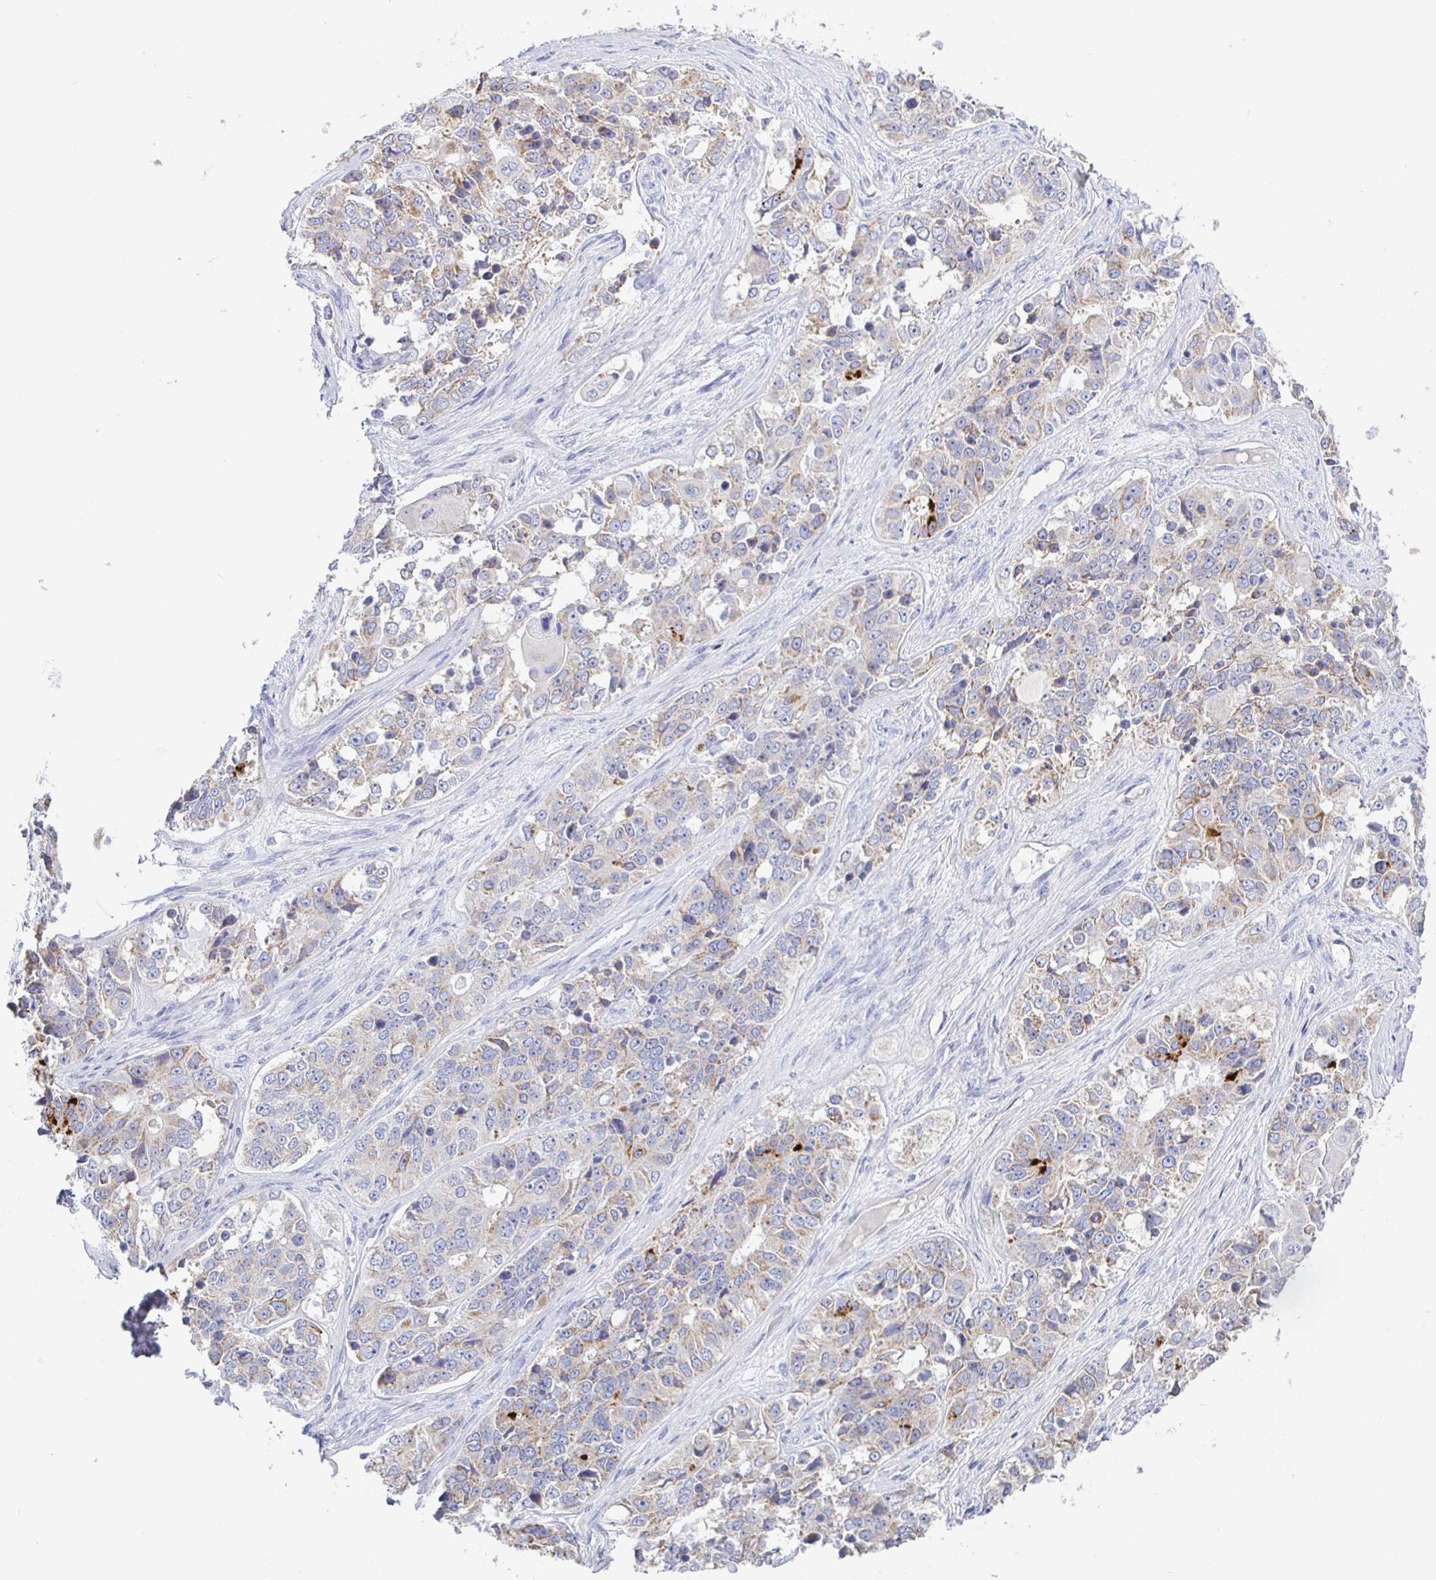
{"staining": {"intensity": "strong", "quantity": "<25%", "location": "cytoplasmic/membranous"}, "tissue": "ovarian cancer", "cell_type": "Tumor cells", "image_type": "cancer", "snomed": [{"axis": "morphology", "description": "Carcinoma, endometroid"}, {"axis": "topography", "description": "Ovary"}], "caption": "Ovarian endometroid carcinoma stained with a protein marker exhibits strong staining in tumor cells.", "gene": "SYNGR4", "patient": {"sex": "female", "age": 51}}